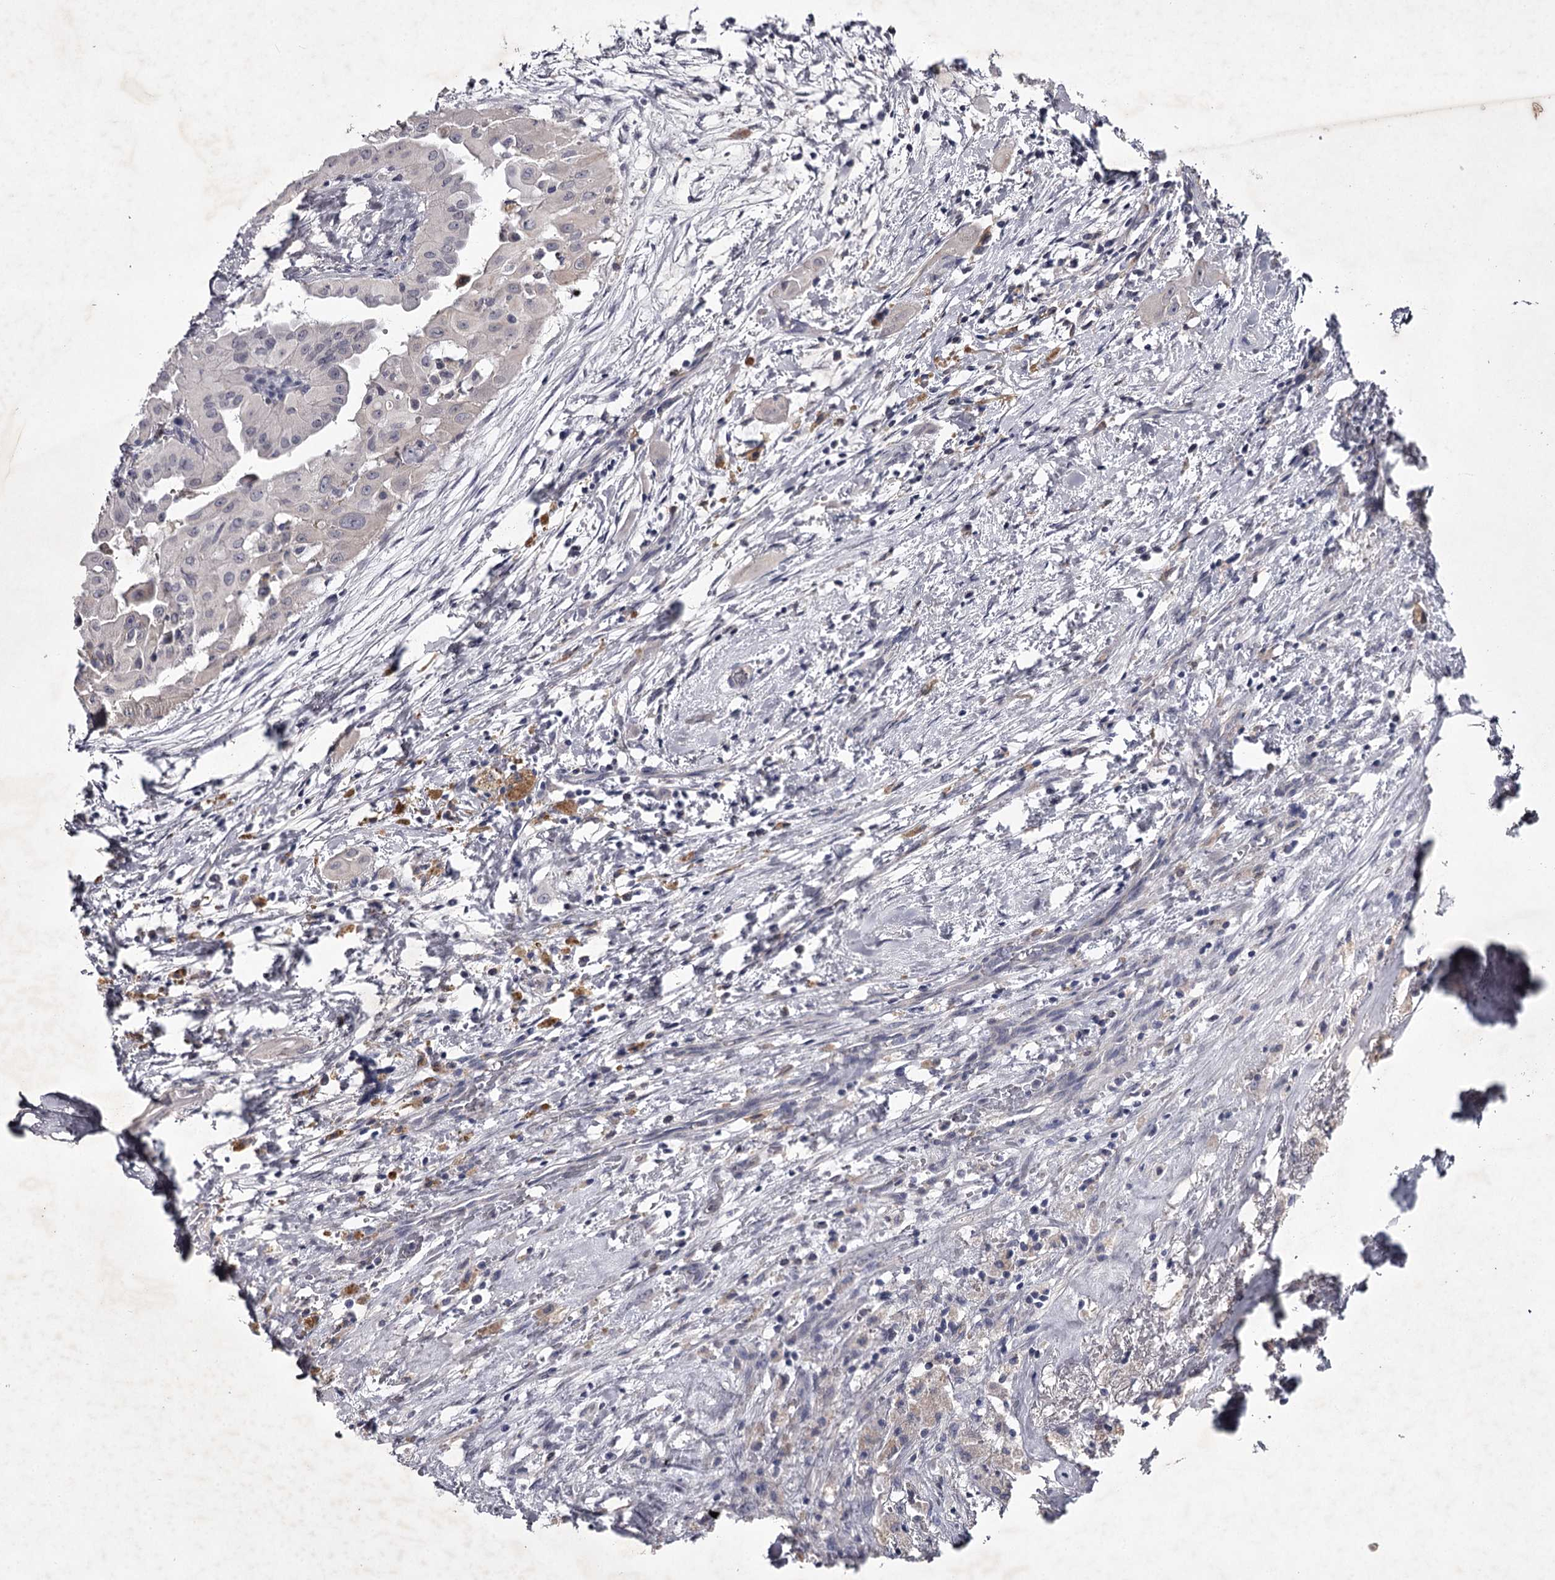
{"staining": {"intensity": "negative", "quantity": "none", "location": "none"}, "tissue": "thyroid cancer", "cell_type": "Tumor cells", "image_type": "cancer", "snomed": [{"axis": "morphology", "description": "Papillary adenocarcinoma, NOS"}, {"axis": "topography", "description": "Thyroid gland"}], "caption": "The micrograph demonstrates no staining of tumor cells in thyroid cancer.", "gene": "FDXACB1", "patient": {"sex": "female", "age": 59}}